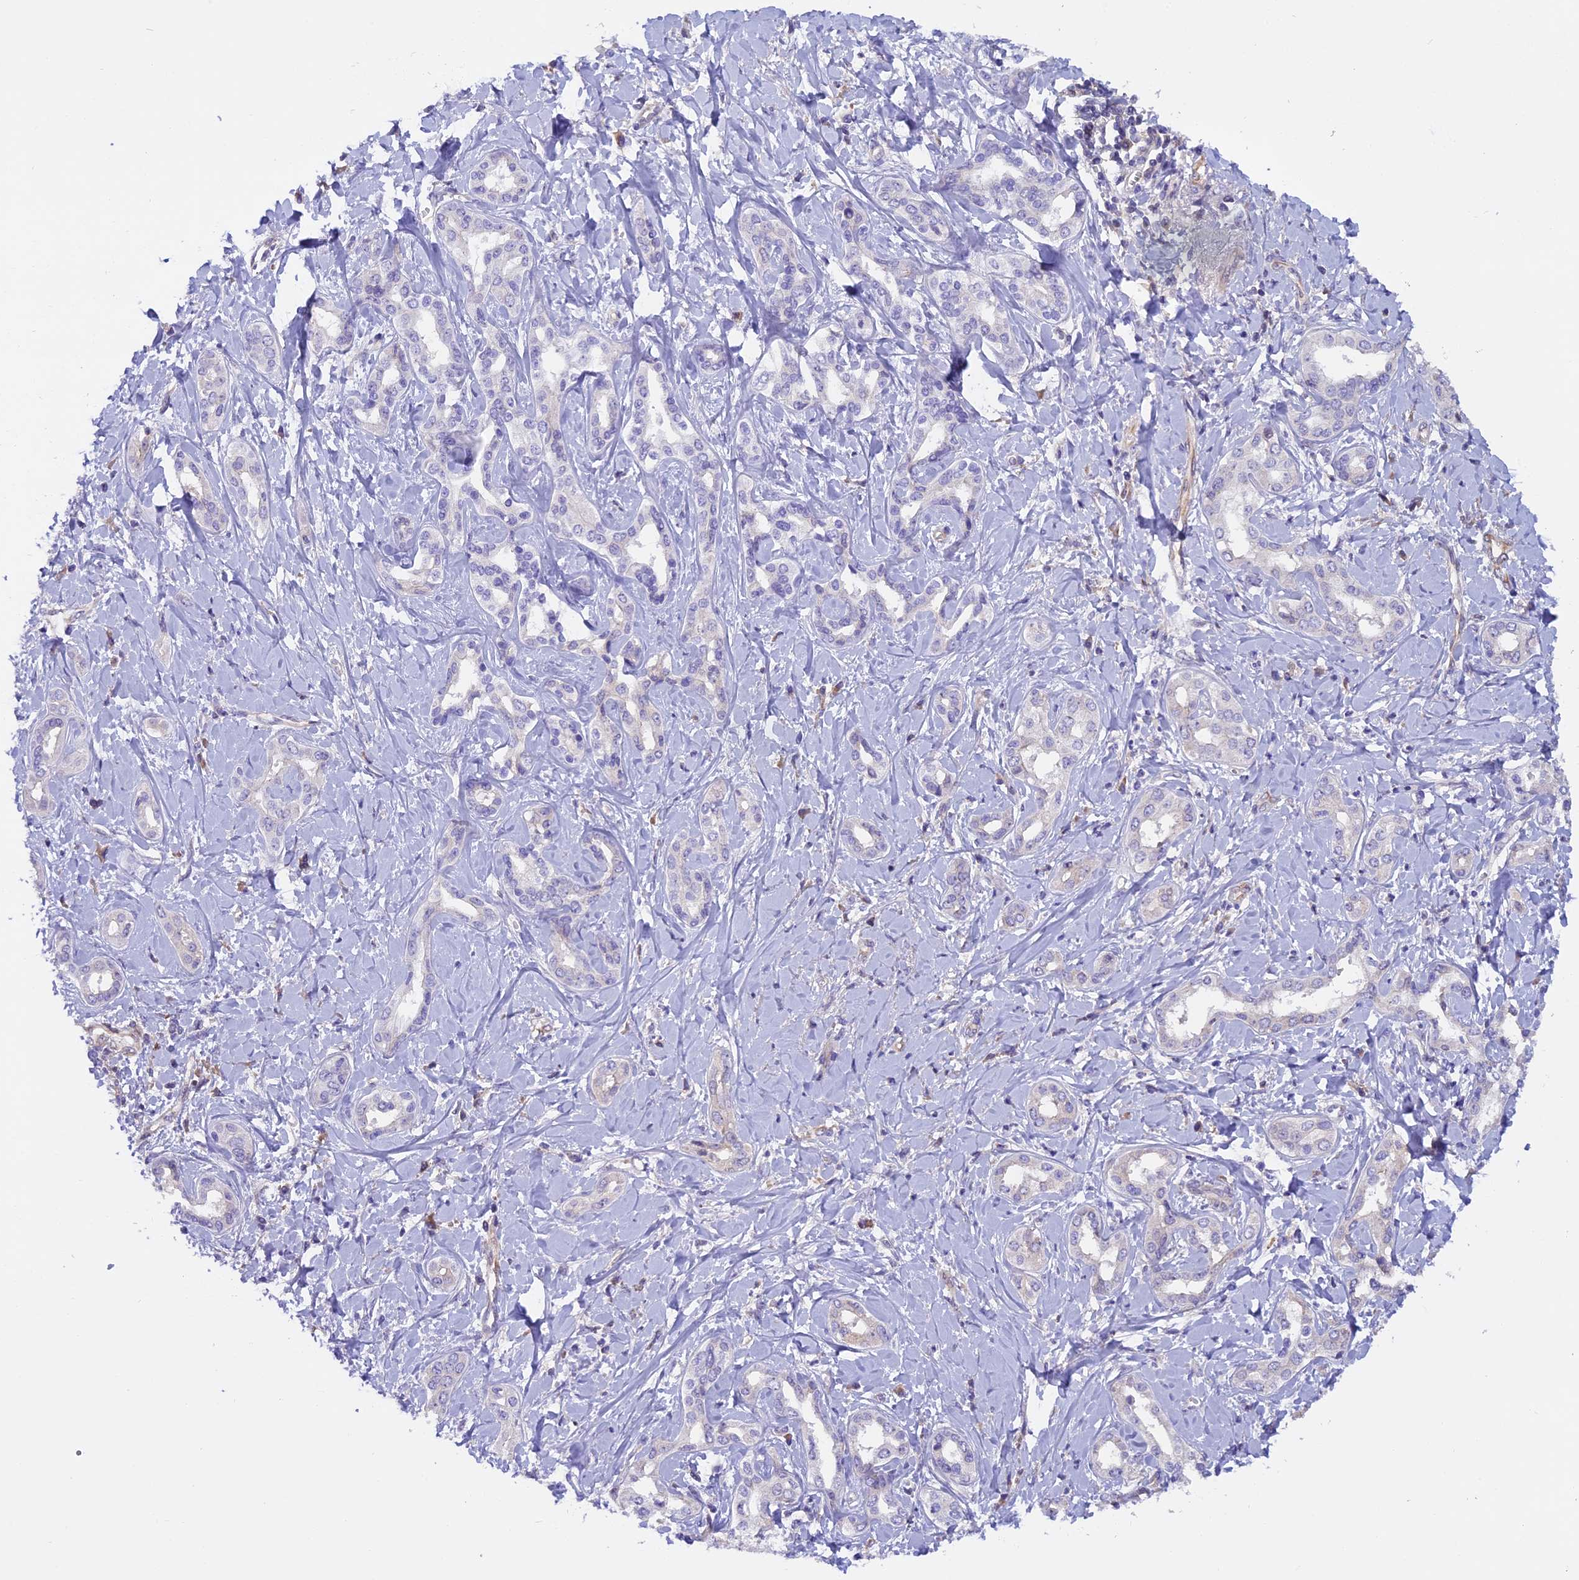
{"staining": {"intensity": "negative", "quantity": "none", "location": "none"}, "tissue": "liver cancer", "cell_type": "Tumor cells", "image_type": "cancer", "snomed": [{"axis": "morphology", "description": "Cholangiocarcinoma"}, {"axis": "topography", "description": "Liver"}], "caption": "Liver cancer was stained to show a protein in brown. There is no significant staining in tumor cells.", "gene": "CCDC32", "patient": {"sex": "female", "age": 77}}